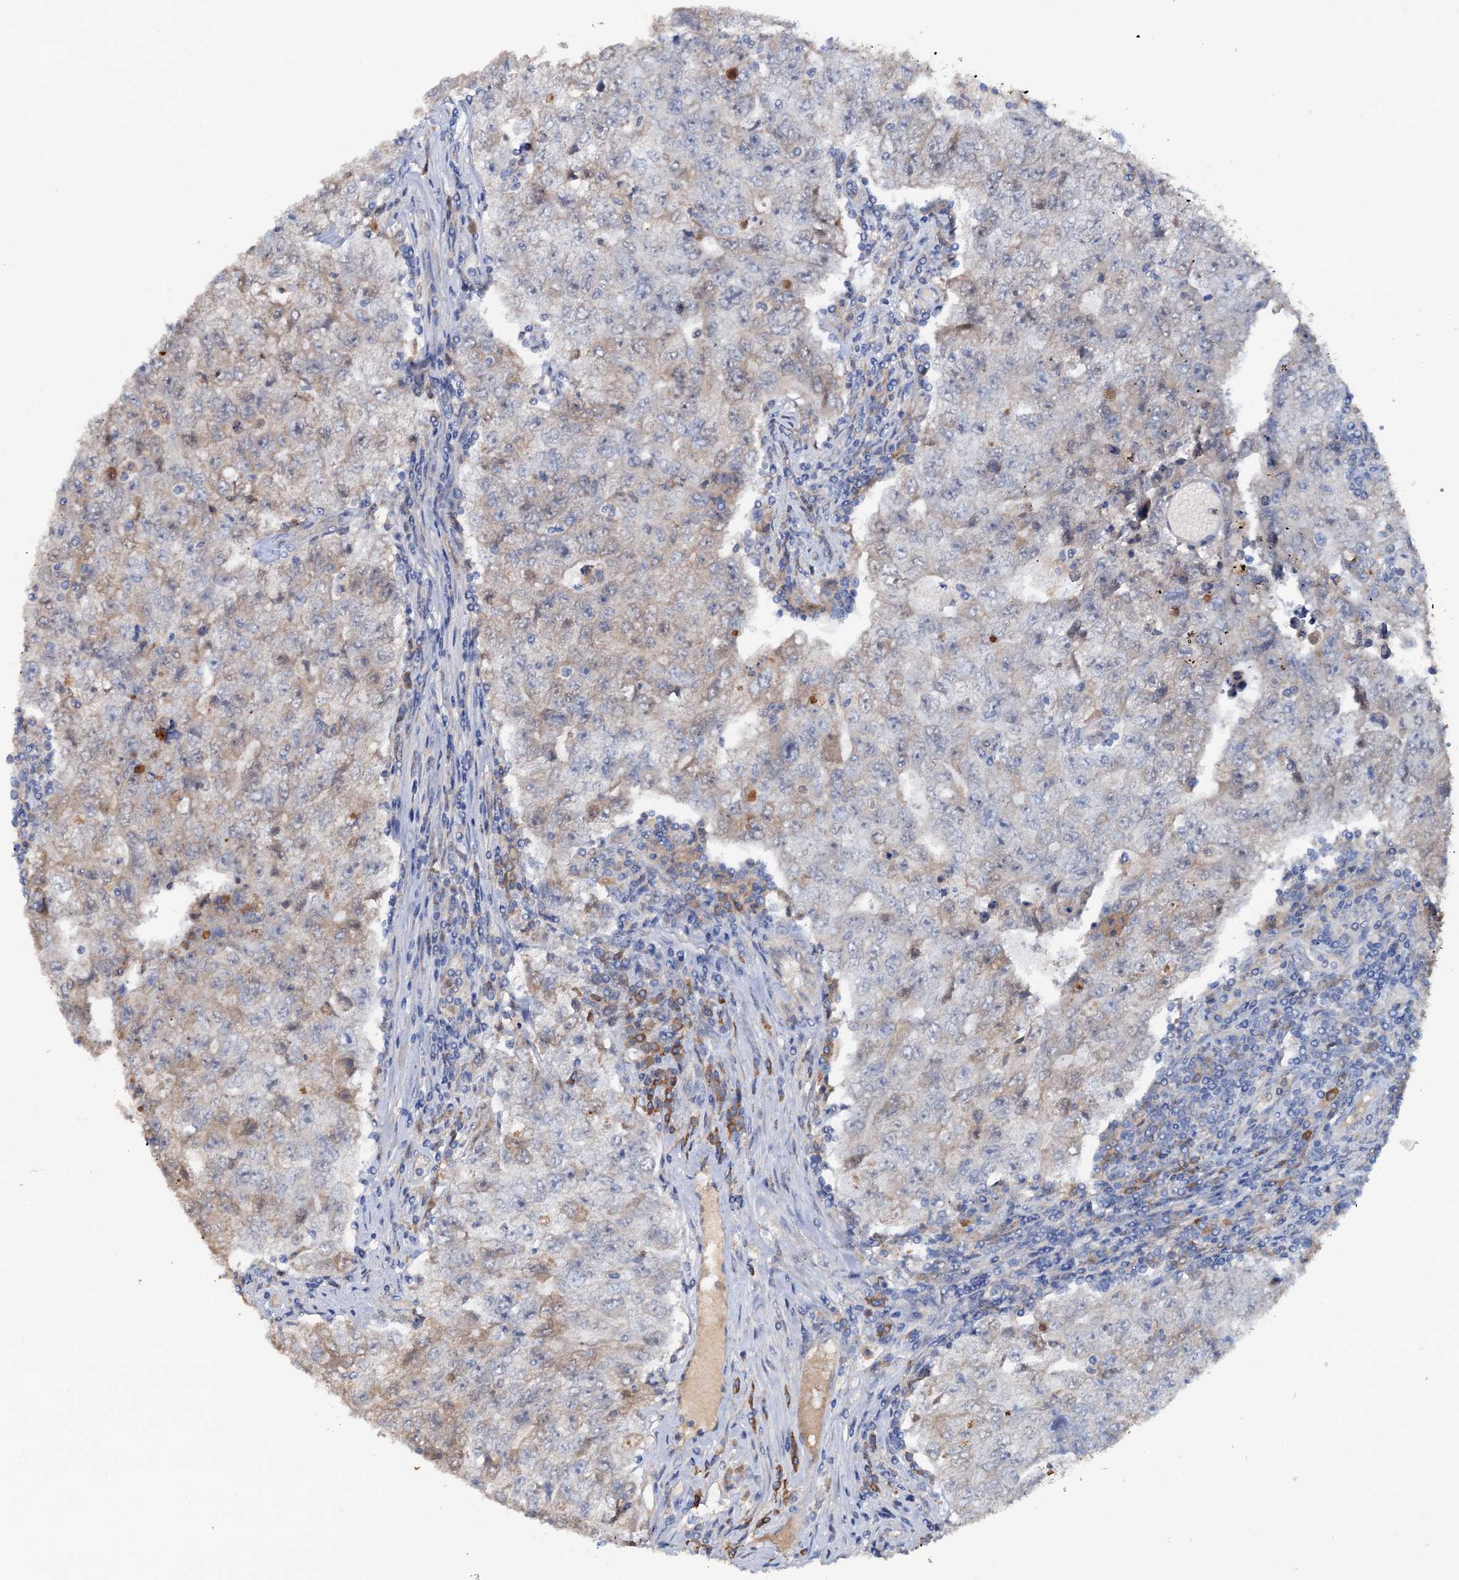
{"staining": {"intensity": "weak", "quantity": "<25%", "location": "cytoplasmic/membranous"}, "tissue": "testis cancer", "cell_type": "Tumor cells", "image_type": "cancer", "snomed": [{"axis": "morphology", "description": "Carcinoma, Embryonal, NOS"}, {"axis": "topography", "description": "Testis"}], "caption": "Histopathology image shows no protein positivity in tumor cells of testis cancer tissue.", "gene": "IL17RD", "patient": {"sex": "male", "age": 17}}